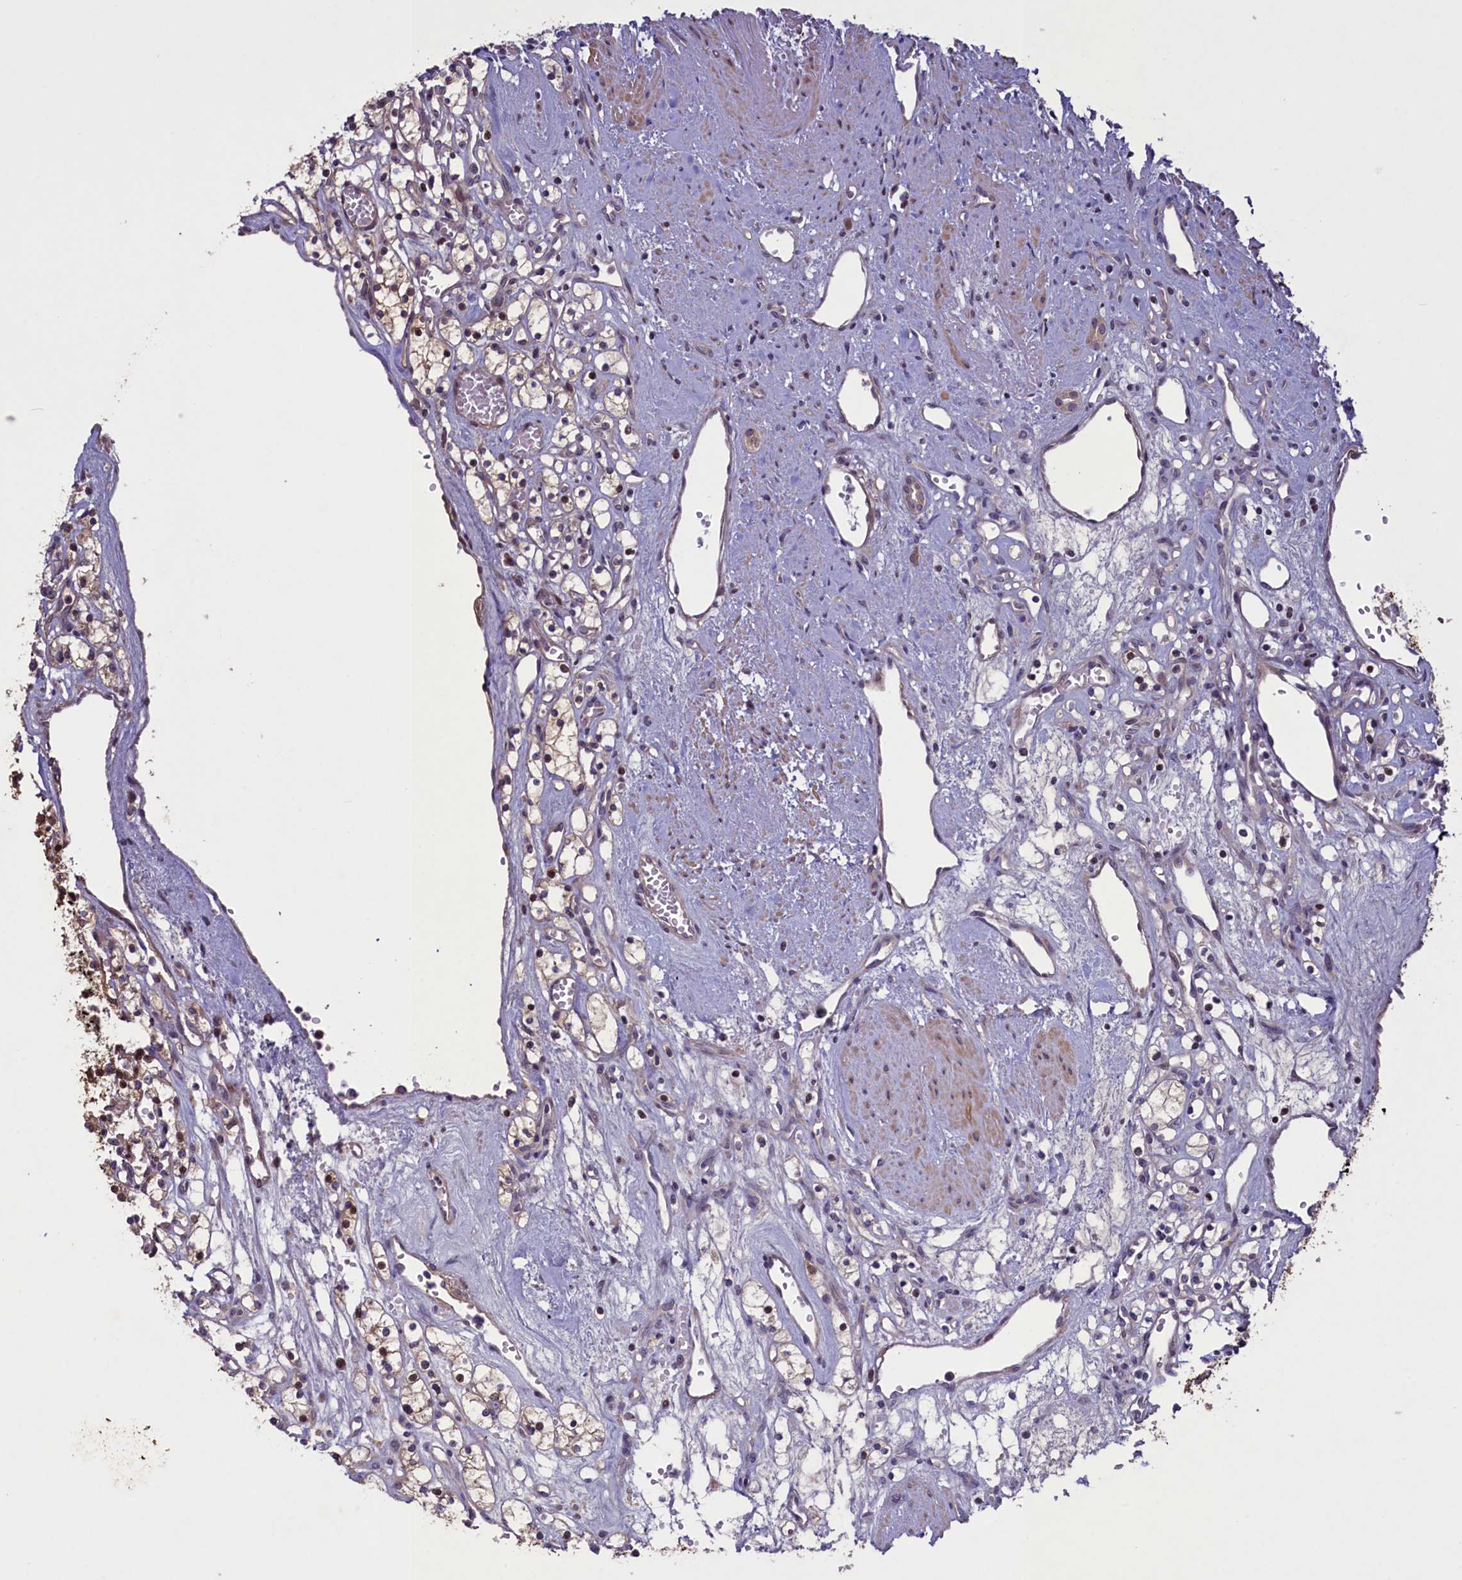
{"staining": {"intensity": "moderate", "quantity": "<25%", "location": "cytoplasmic/membranous,nuclear"}, "tissue": "renal cancer", "cell_type": "Tumor cells", "image_type": "cancer", "snomed": [{"axis": "morphology", "description": "Adenocarcinoma, NOS"}, {"axis": "topography", "description": "Kidney"}], "caption": "Approximately <25% of tumor cells in human renal cancer (adenocarcinoma) demonstrate moderate cytoplasmic/membranous and nuclear protein positivity as visualized by brown immunohistochemical staining.", "gene": "MAN2C1", "patient": {"sex": "female", "age": 59}}